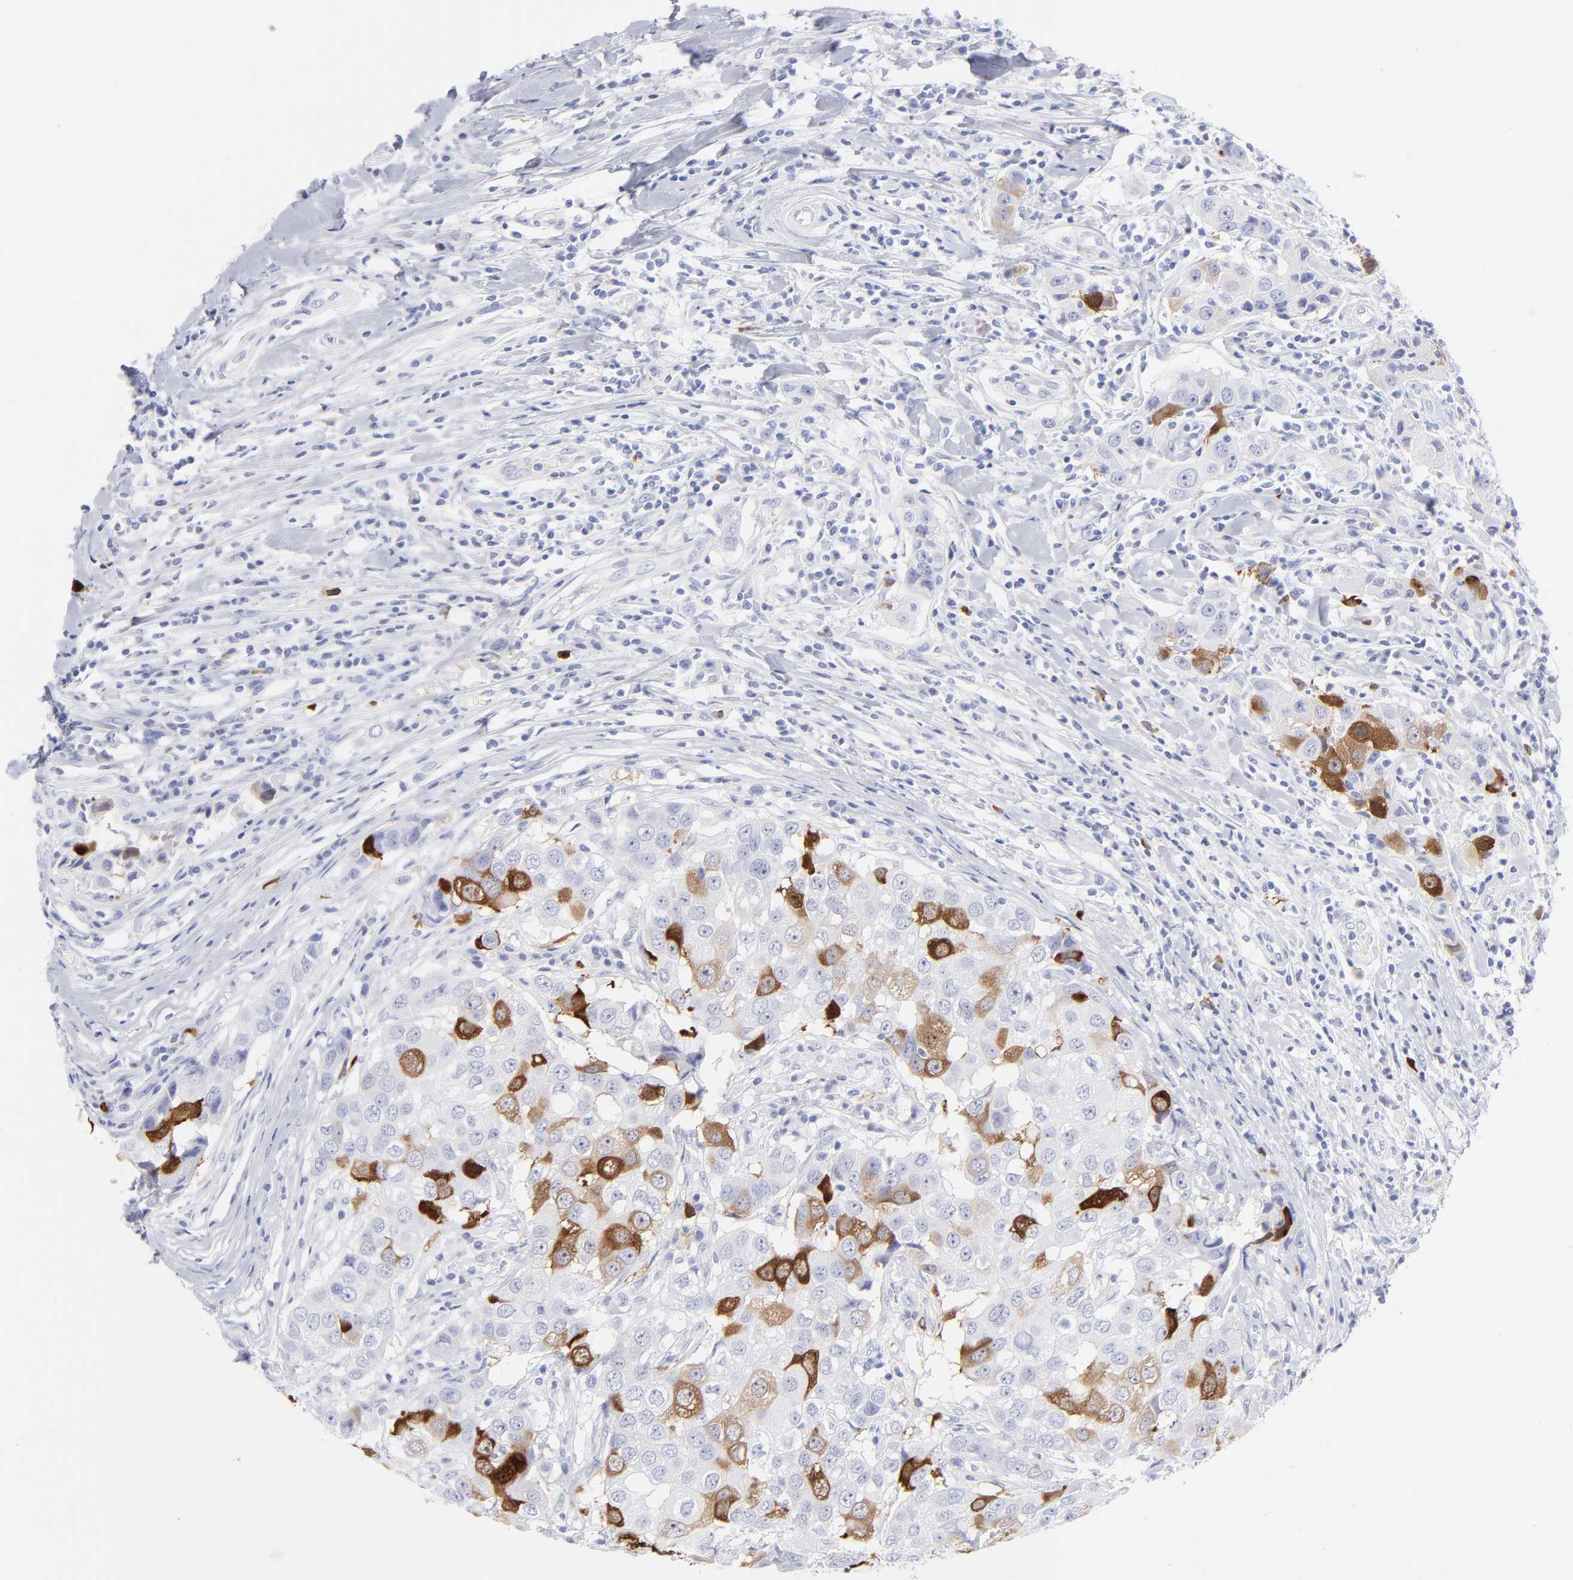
{"staining": {"intensity": "moderate", "quantity": "25%-75%", "location": "cytoplasmic/membranous"}, "tissue": "breast cancer", "cell_type": "Tumor cells", "image_type": "cancer", "snomed": [{"axis": "morphology", "description": "Duct carcinoma"}, {"axis": "topography", "description": "Breast"}], "caption": "Immunohistochemistry of human infiltrating ductal carcinoma (breast) exhibits medium levels of moderate cytoplasmic/membranous positivity in approximately 25%-75% of tumor cells.", "gene": "CCNB1", "patient": {"sex": "female", "age": 27}}